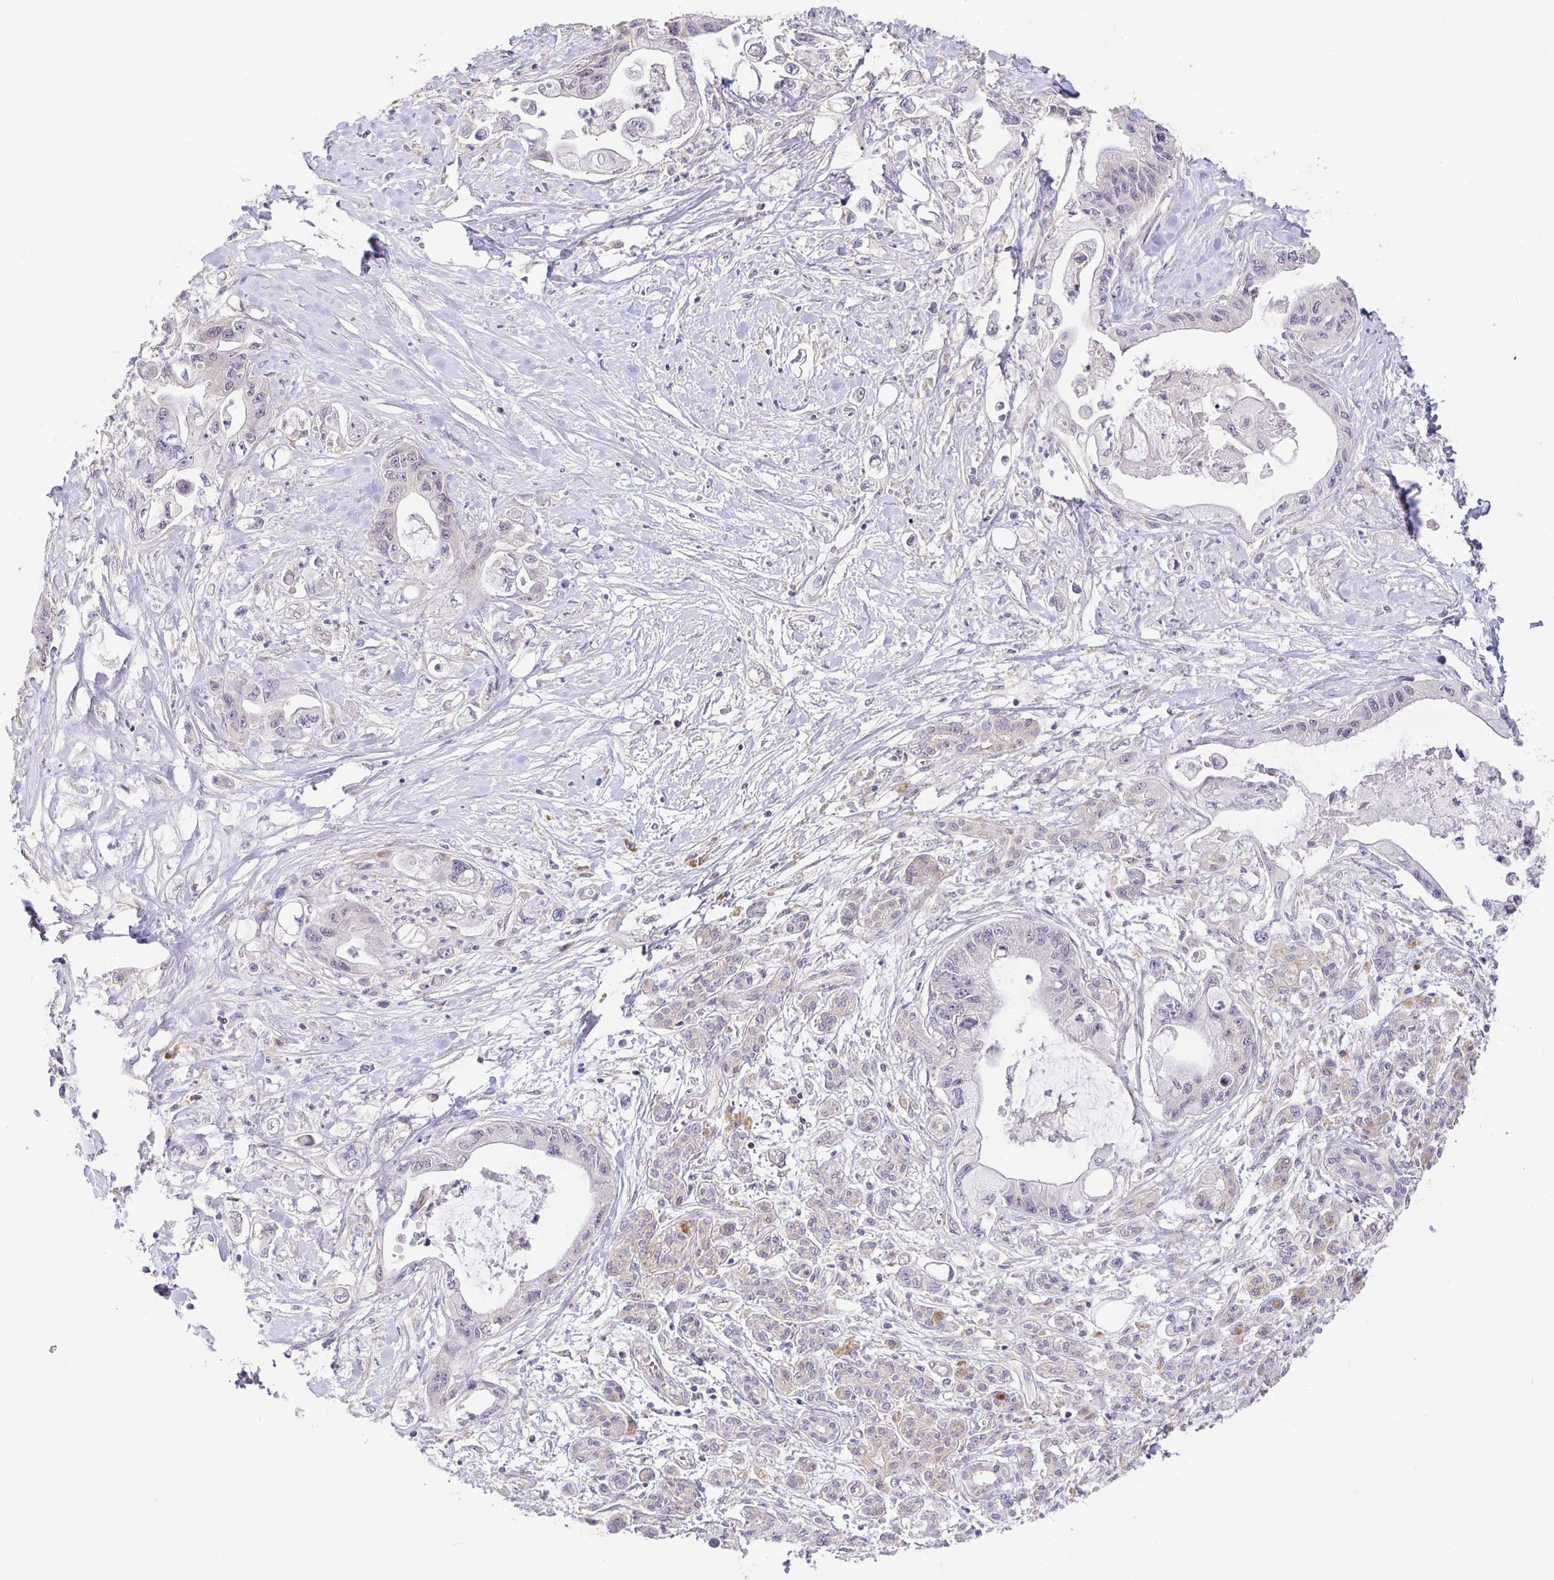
{"staining": {"intensity": "negative", "quantity": "none", "location": "none"}, "tissue": "pancreatic cancer", "cell_type": "Tumor cells", "image_type": "cancer", "snomed": [{"axis": "morphology", "description": "Adenocarcinoma, NOS"}, {"axis": "topography", "description": "Pancreas"}], "caption": "IHC of human adenocarcinoma (pancreatic) demonstrates no positivity in tumor cells. Nuclei are stained in blue.", "gene": "ZDHHC11", "patient": {"sex": "male", "age": 61}}